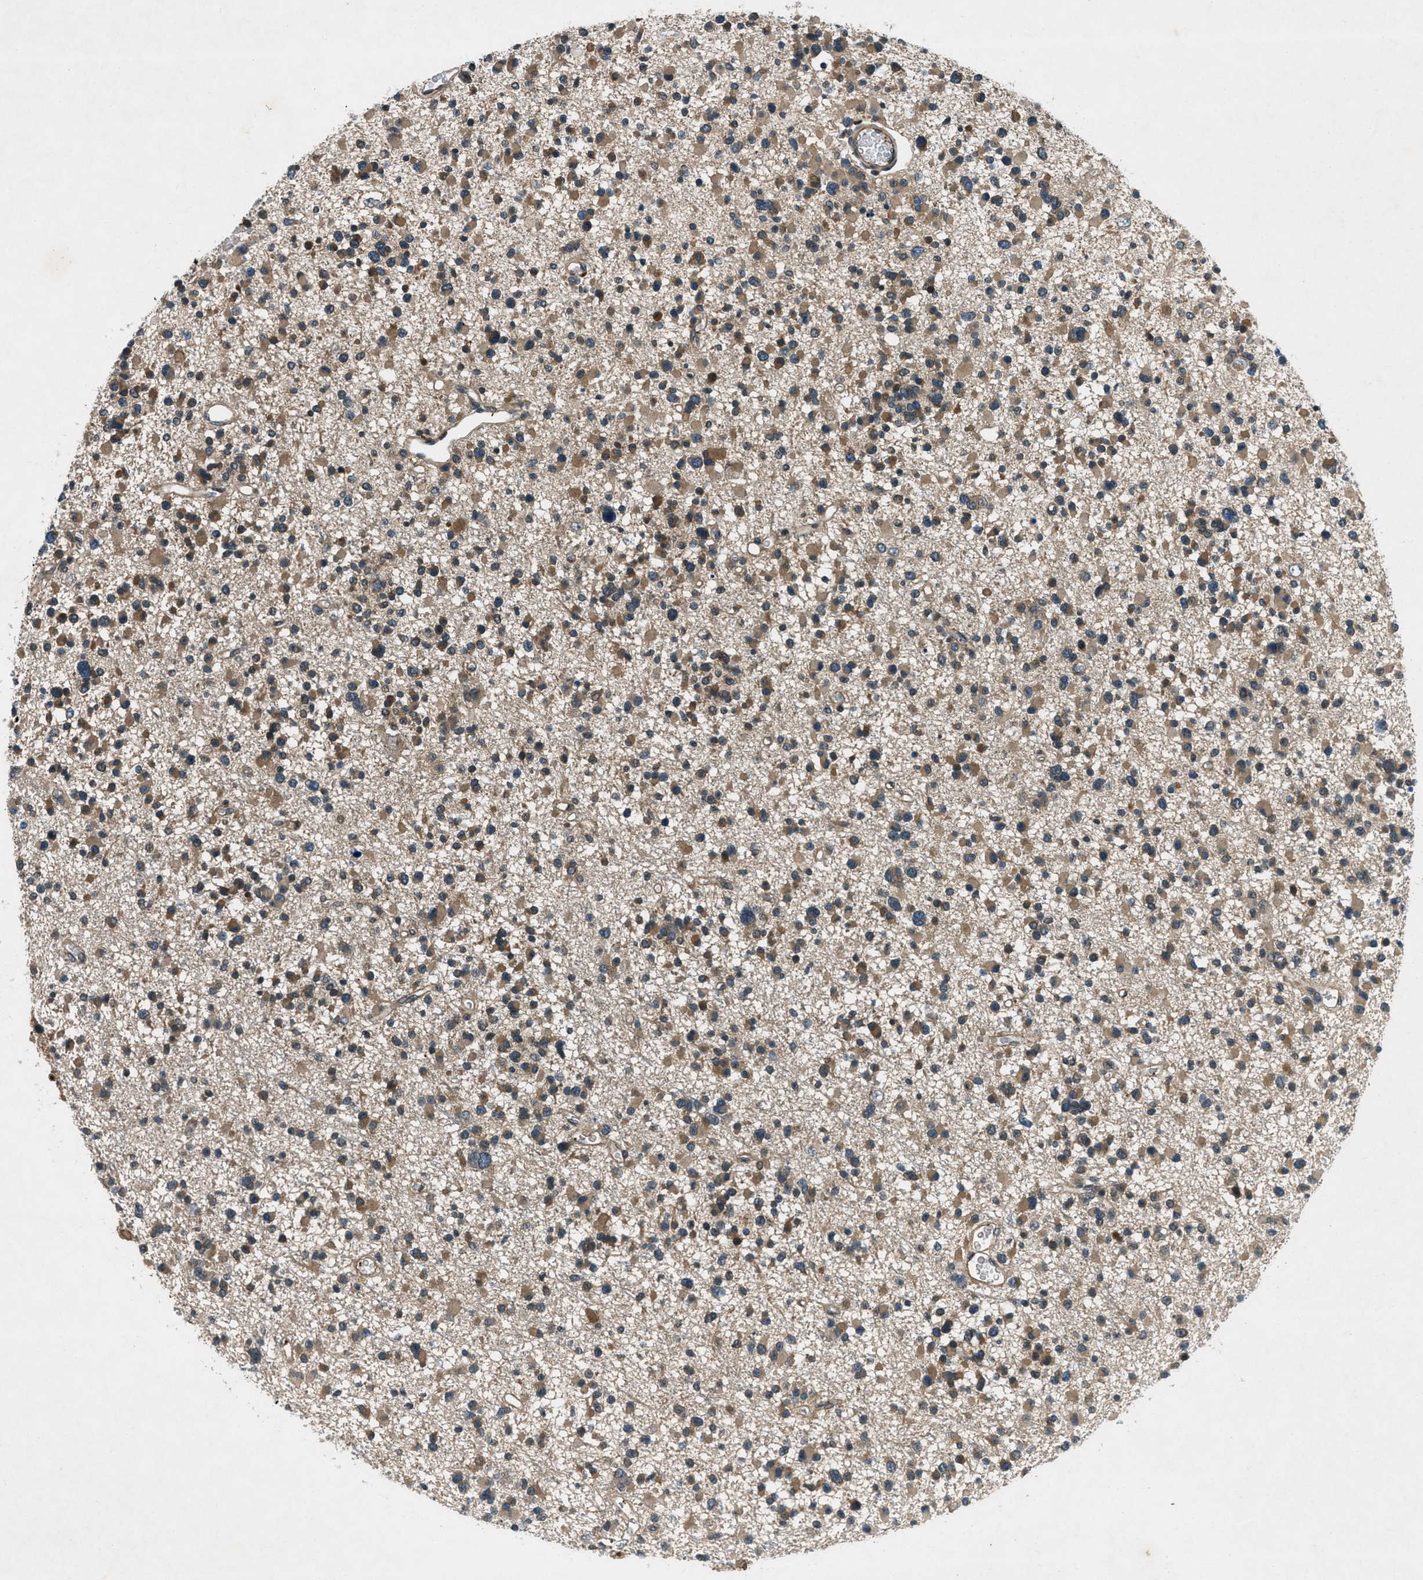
{"staining": {"intensity": "moderate", "quantity": ">75%", "location": "cytoplasmic/membranous"}, "tissue": "glioma", "cell_type": "Tumor cells", "image_type": "cancer", "snomed": [{"axis": "morphology", "description": "Glioma, malignant, Low grade"}, {"axis": "topography", "description": "Brain"}], "caption": "IHC micrograph of neoplastic tissue: human malignant low-grade glioma stained using immunohistochemistry displays medium levels of moderate protein expression localized specifically in the cytoplasmic/membranous of tumor cells, appearing as a cytoplasmic/membranous brown color.", "gene": "EPSTI1", "patient": {"sex": "female", "age": 22}}